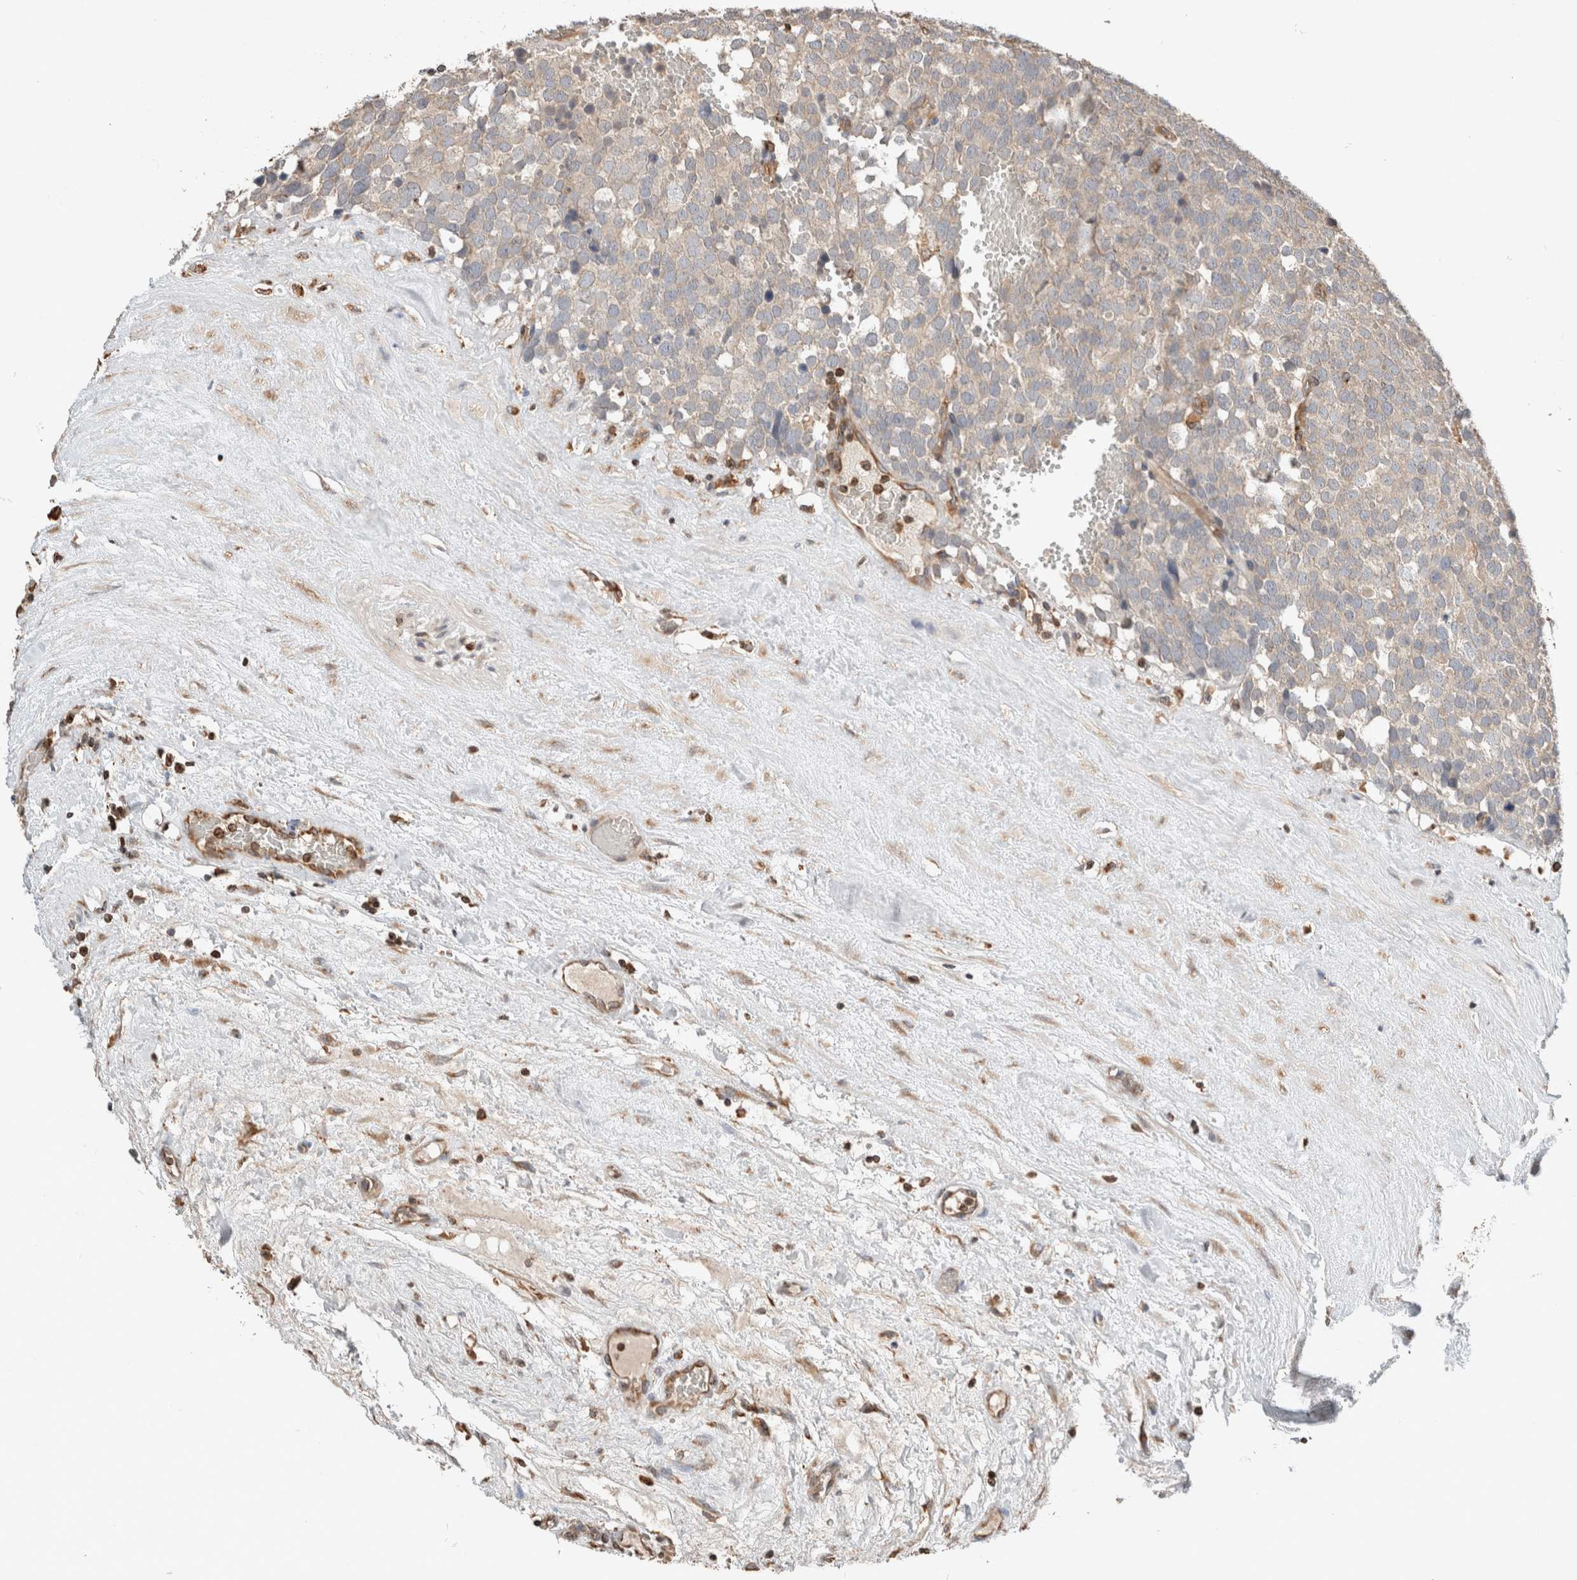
{"staining": {"intensity": "negative", "quantity": "none", "location": "none"}, "tissue": "testis cancer", "cell_type": "Tumor cells", "image_type": "cancer", "snomed": [{"axis": "morphology", "description": "Seminoma, NOS"}, {"axis": "topography", "description": "Testis"}], "caption": "This is an immunohistochemistry (IHC) image of human testis cancer (seminoma). There is no positivity in tumor cells.", "gene": "ERAP2", "patient": {"sex": "male", "age": 71}}